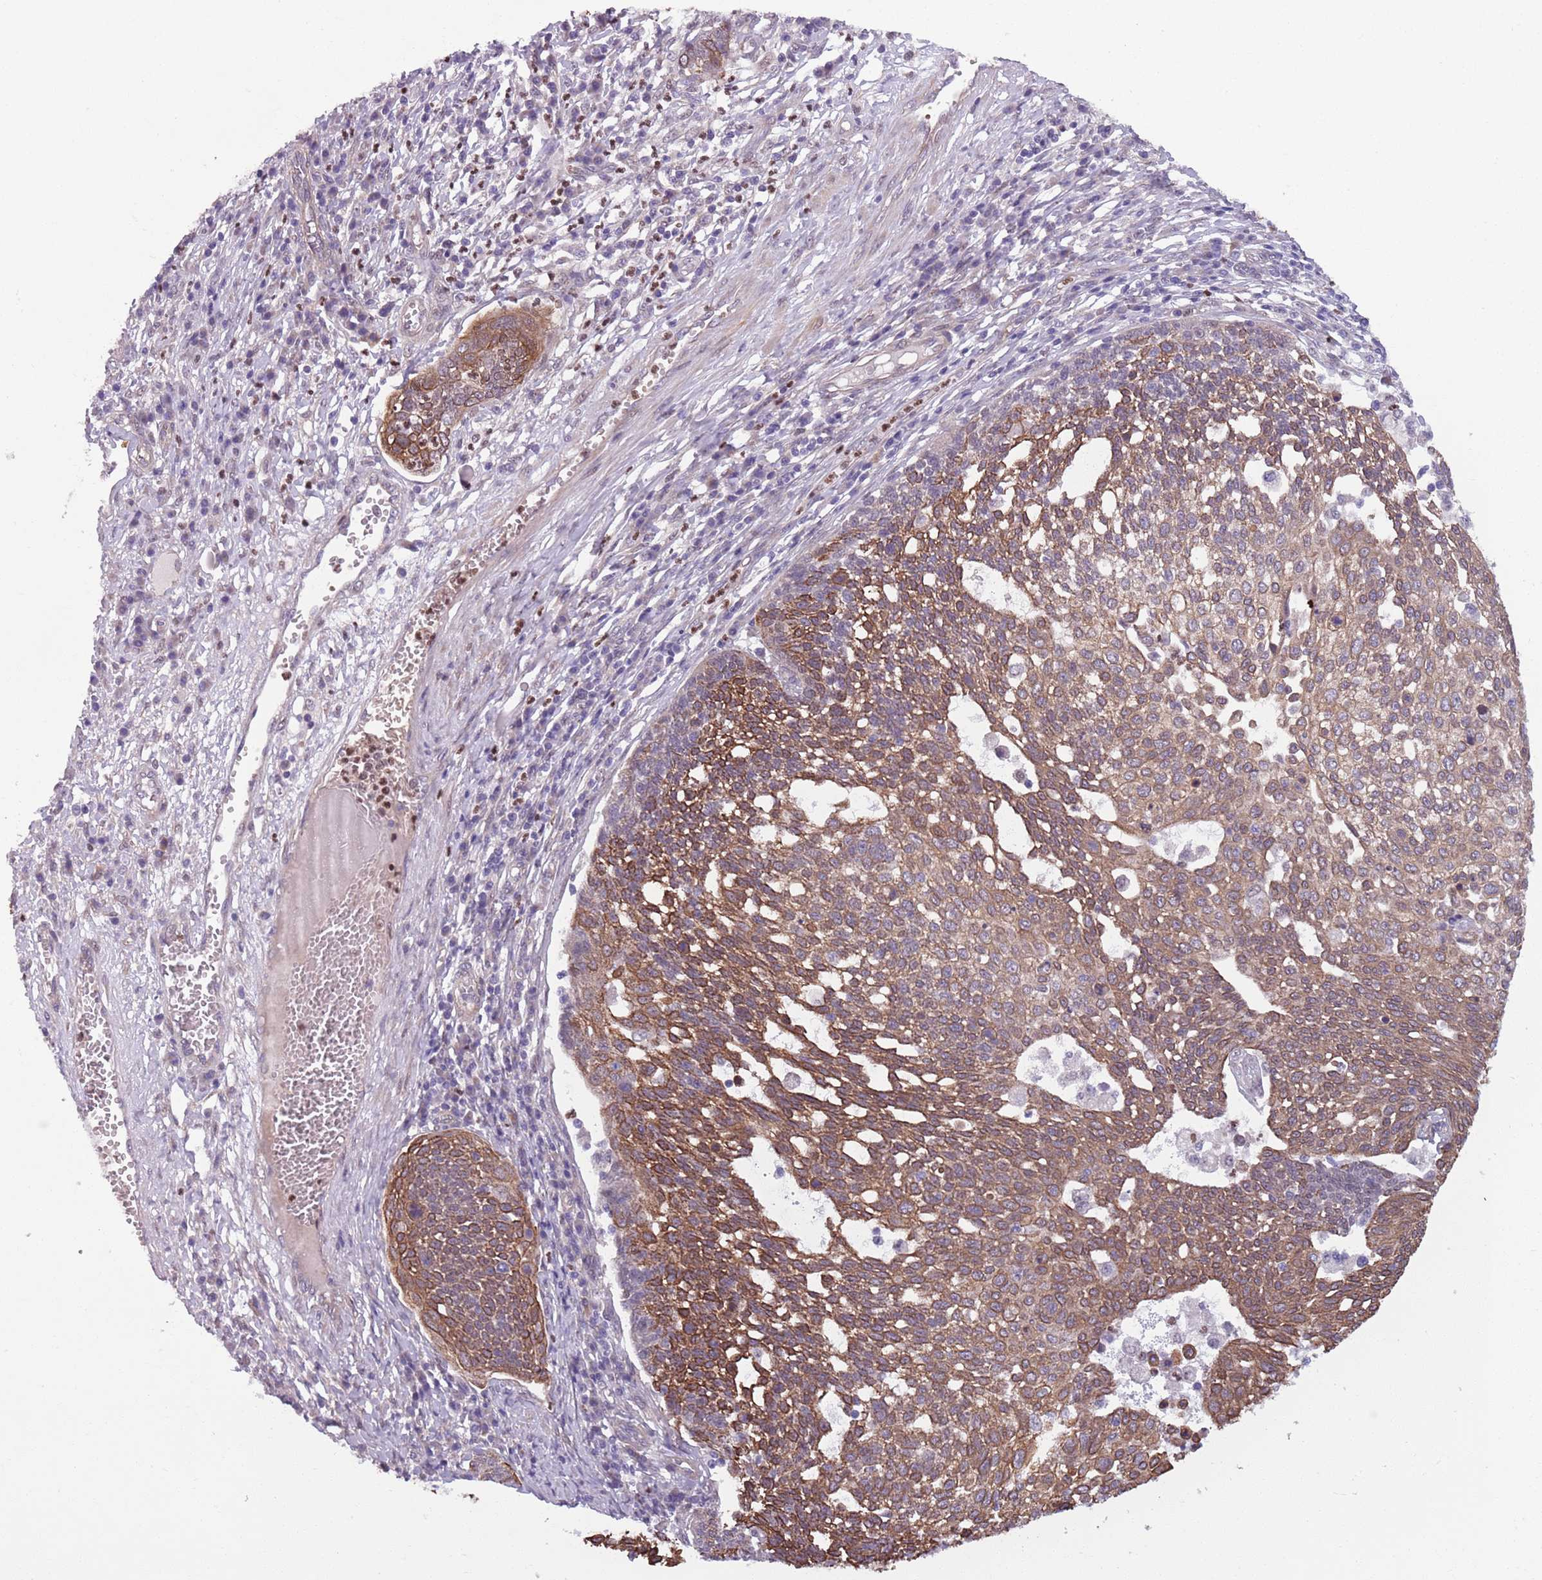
{"staining": {"intensity": "moderate", "quantity": ">75%", "location": "cytoplasmic/membranous"}, "tissue": "cervical cancer", "cell_type": "Tumor cells", "image_type": "cancer", "snomed": [{"axis": "morphology", "description": "Squamous cell carcinoma, NOS"}, {"axis": "topography", "description": "Cervix"}], "caption": "Brown immunohistochemical staining in cervical cancer (squamous cell carcinoma) shows moderate cytoplasmic/membranous expression in about >75% of tumor cells. (DAB (3,3'-diaminobenzidine) = brown stain, brightfield microscopy at high magnification).", "gene": "ADCY7", "patient": {"sex": "female", "age": 34}}